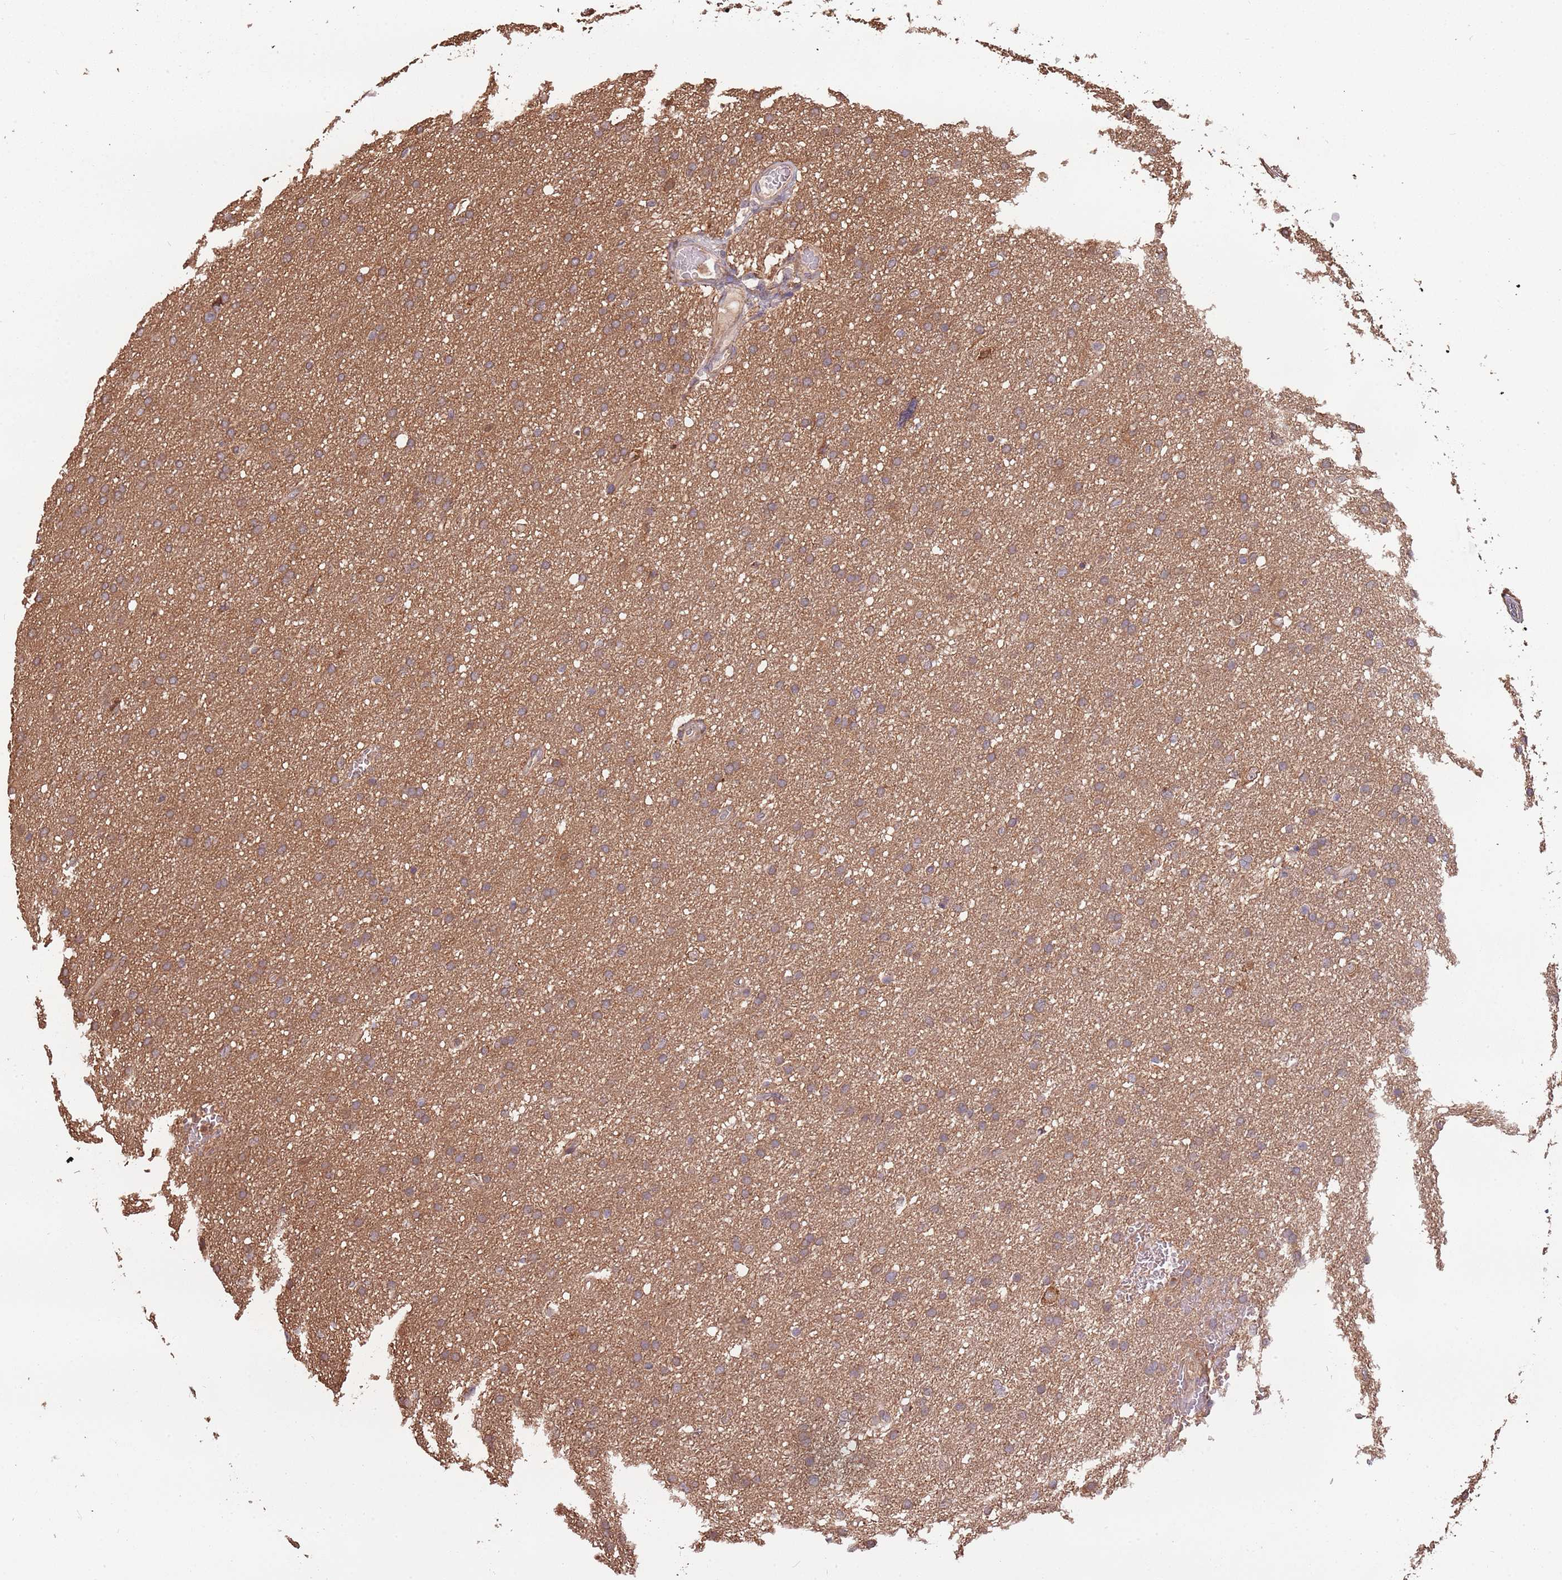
{"staining": {"intensity": "moderate", "quantity": ">75%", "location": "cytoplasmic/membranous"}, "tissue": "glioma", "cell_type": "Tumor cells", "image_type": "cancer", "snomed": [{"axis": "morphology", "description": "Glioma, malignant, High grade"}, {"axis": "topography", "description": "Cerebral cortex"}], "caption": "Immunohistochemistry micrograph of human high-grade glioma (malignant) stained for a protein (brown), which demonstrates medium levels of moderate cytoplasmic/membranous staining in about >75% of tumor cells.", "gene": "COG4", "patient": {"sex": "female", "age": 36}}